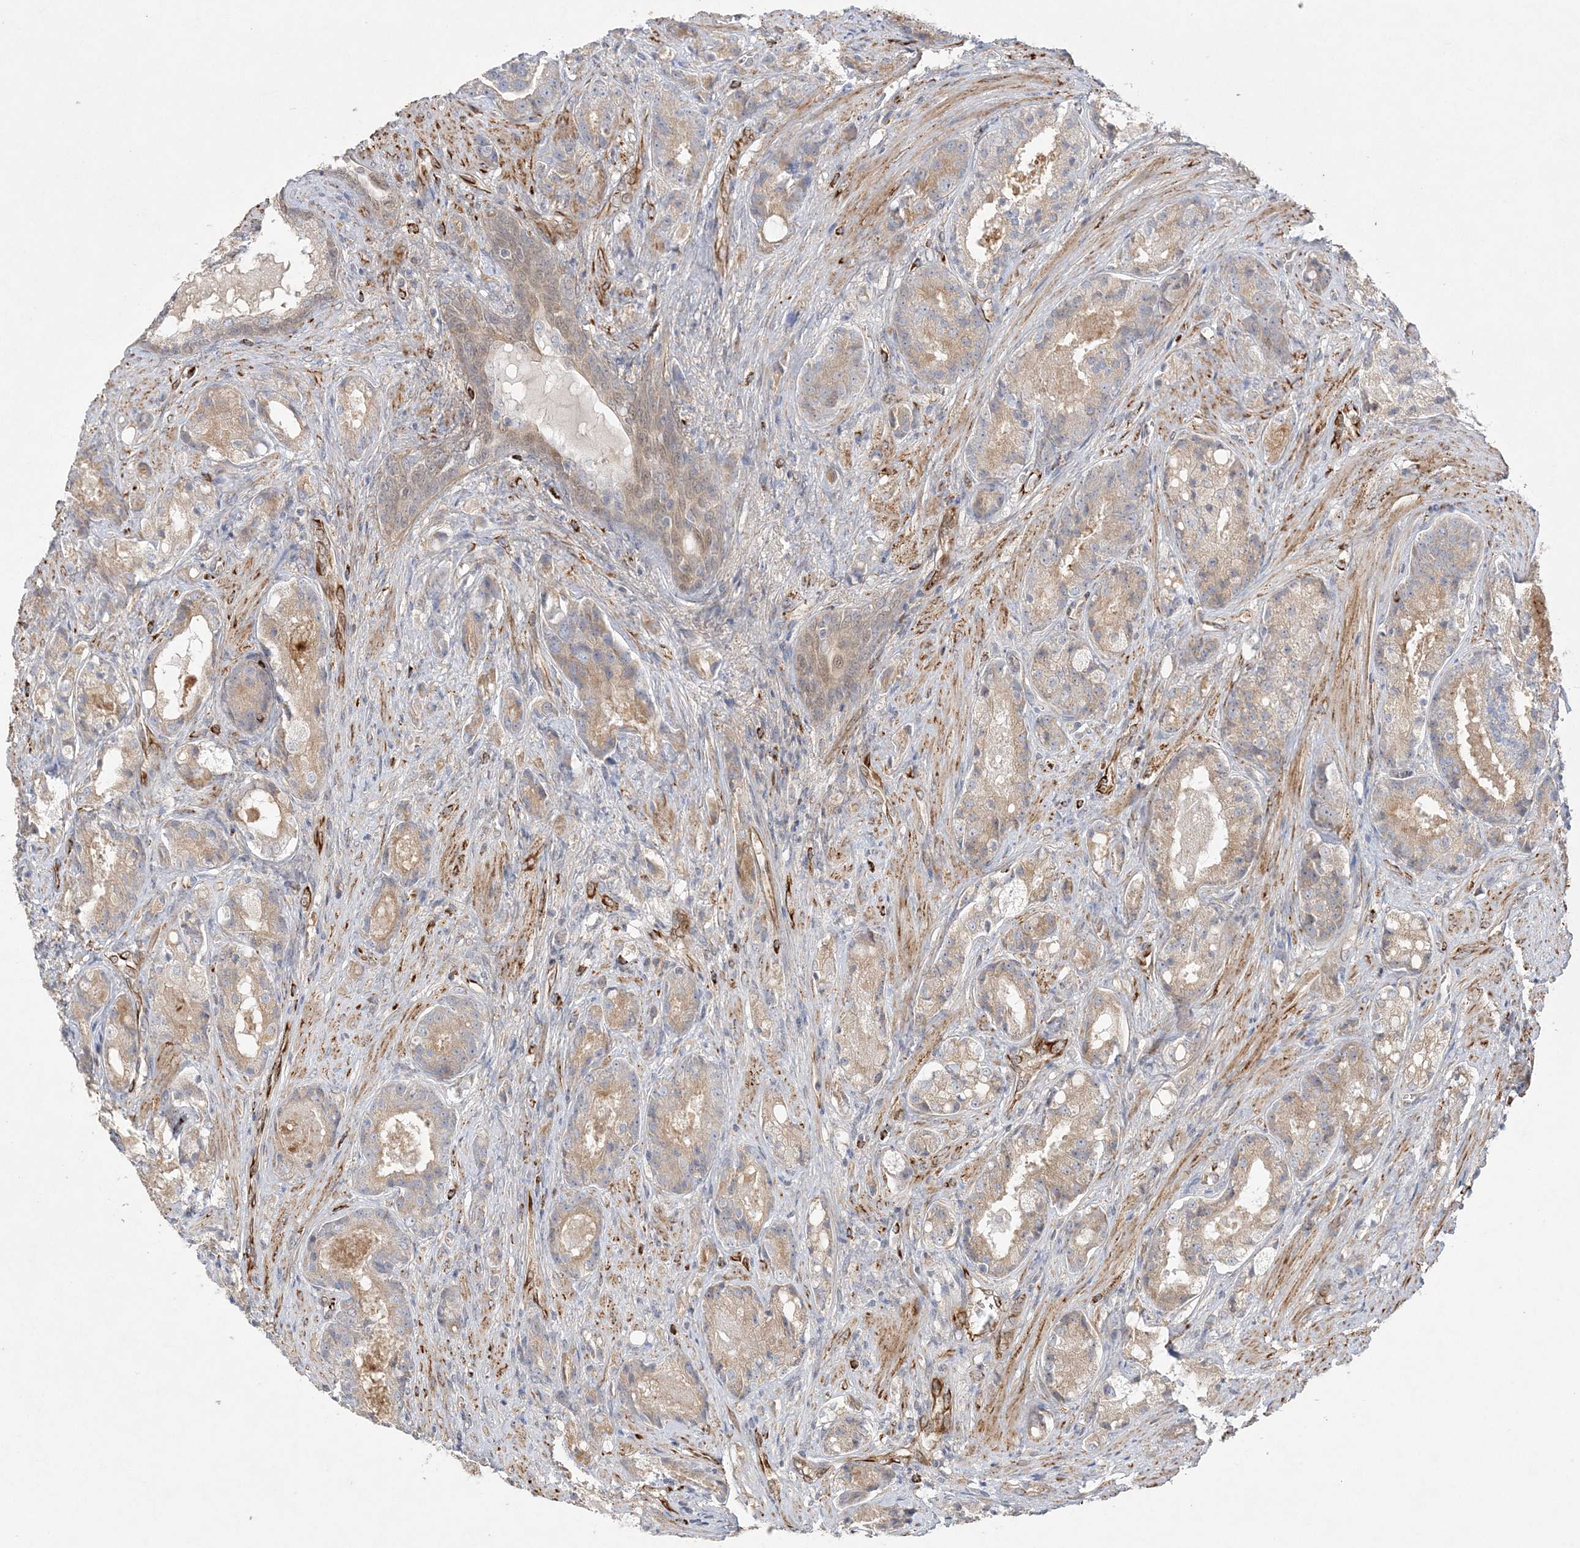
{"staining": {"intensity": "moderate", "quantity": ">75%", "location": "cytoplasmic/membranous"}, "tissue": "prostate cancer", "cell_type": "Tumor cells", "image_type": "cancer", "snomed": [{"axis": "morphology", "description": "Adenocarcinoma, High grade"}, {"axis": "topography", "description": "Prostate"}], "caption": "Immunohistochemistry of adenocarcinoma (high-grade) (prostate) displays medium levels of moderate cytoplasmic/membranous expression in about >75% of tumor cells.", "gene": "INPP1", "patient": {"sex": "male", "age": 60}}